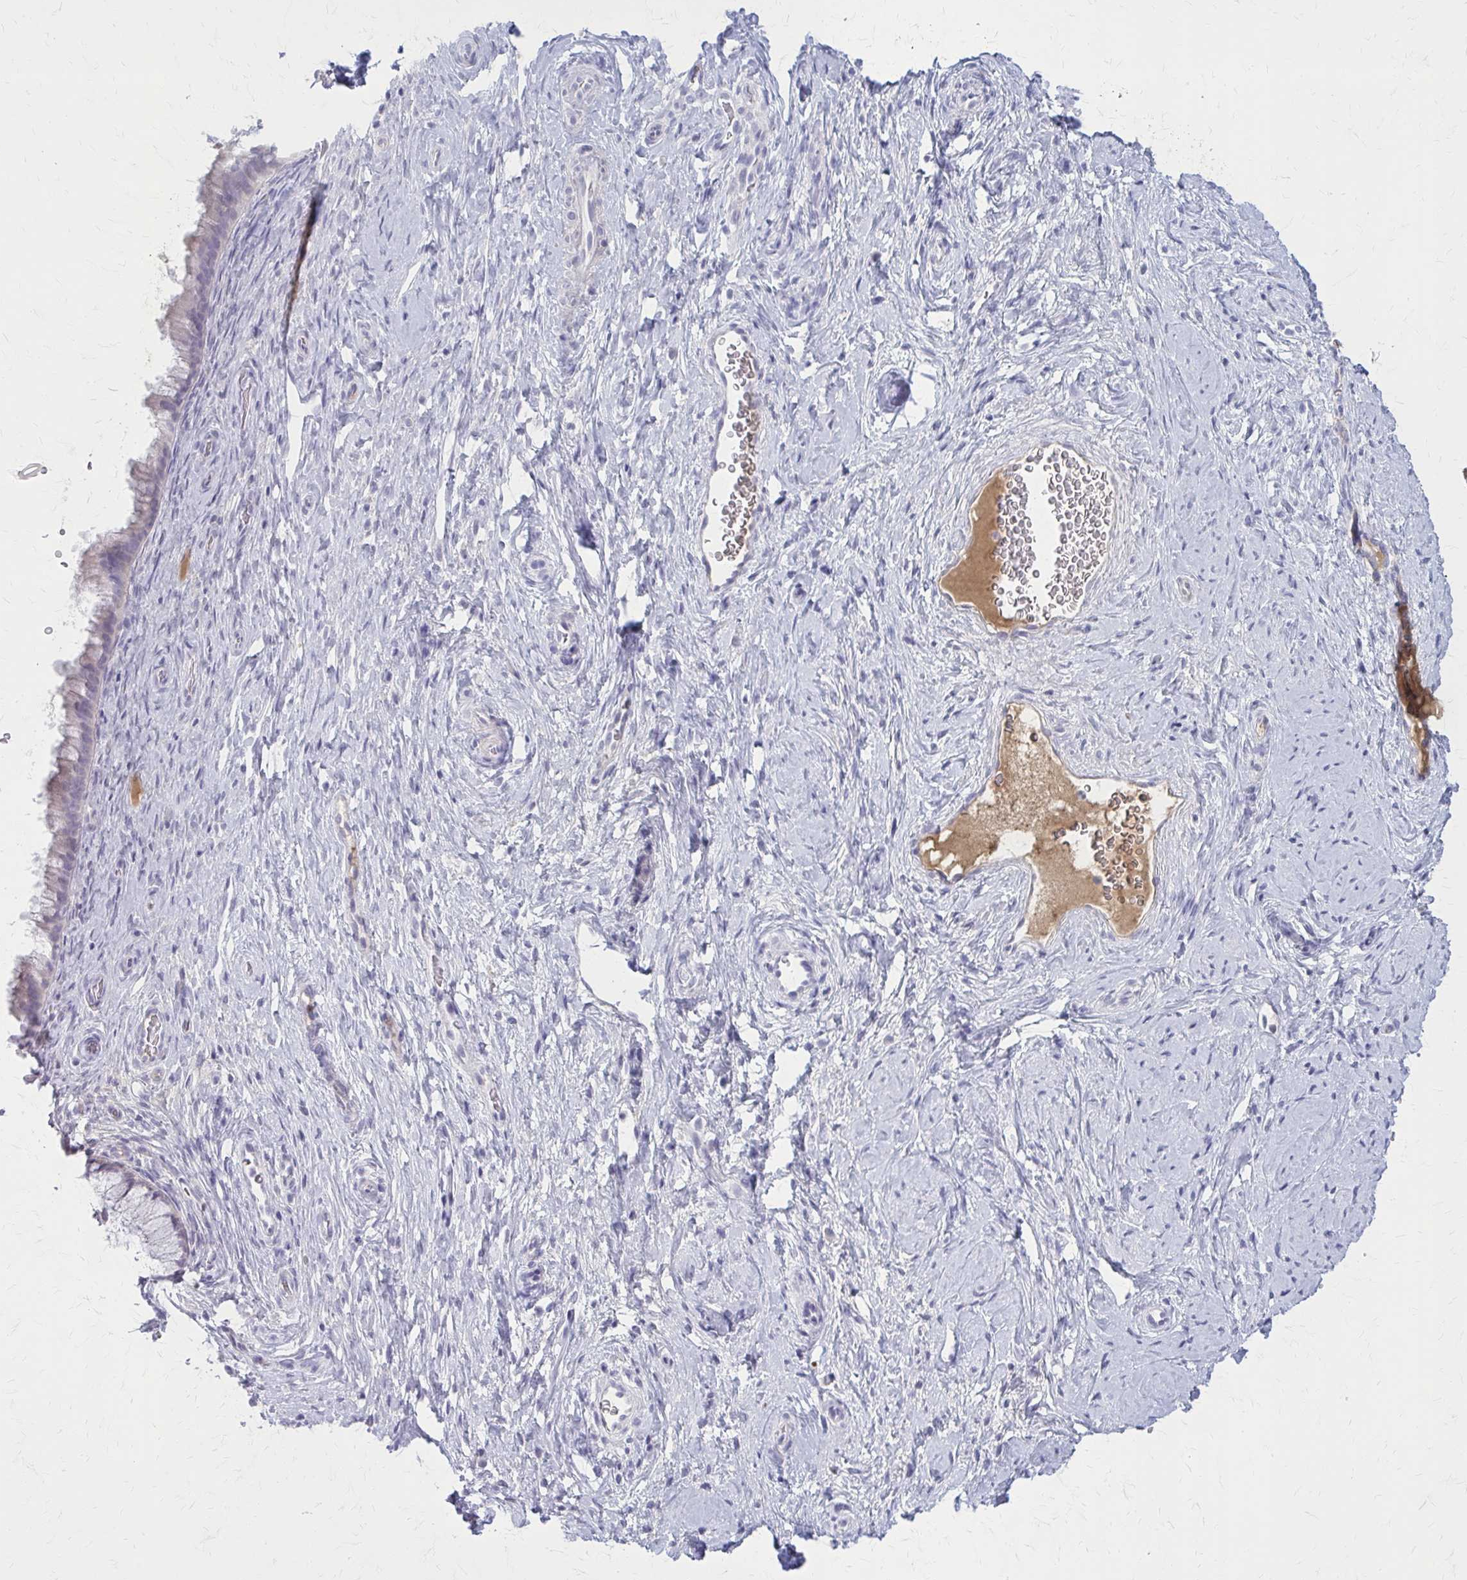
{"staining": {"intensity": "negative", "quantity": "none", "location": "none"}, "tissue": "cervix", "cell_type": "Glandular cells", "image_type": "normal", "snomed": [{"axis": "morphology", "description": "Normal tissue, NOS"}, {"axis": "topography", "description": "Cervix"}], "caption": "There is no significant positivity in glandular cells of cervix. (DAB immunohistochemistry (IHC) visualized using brightfield microscopy, high magnification).", "gene": "SERPIND1", "patient": {"sex": "female", "age": 34}}